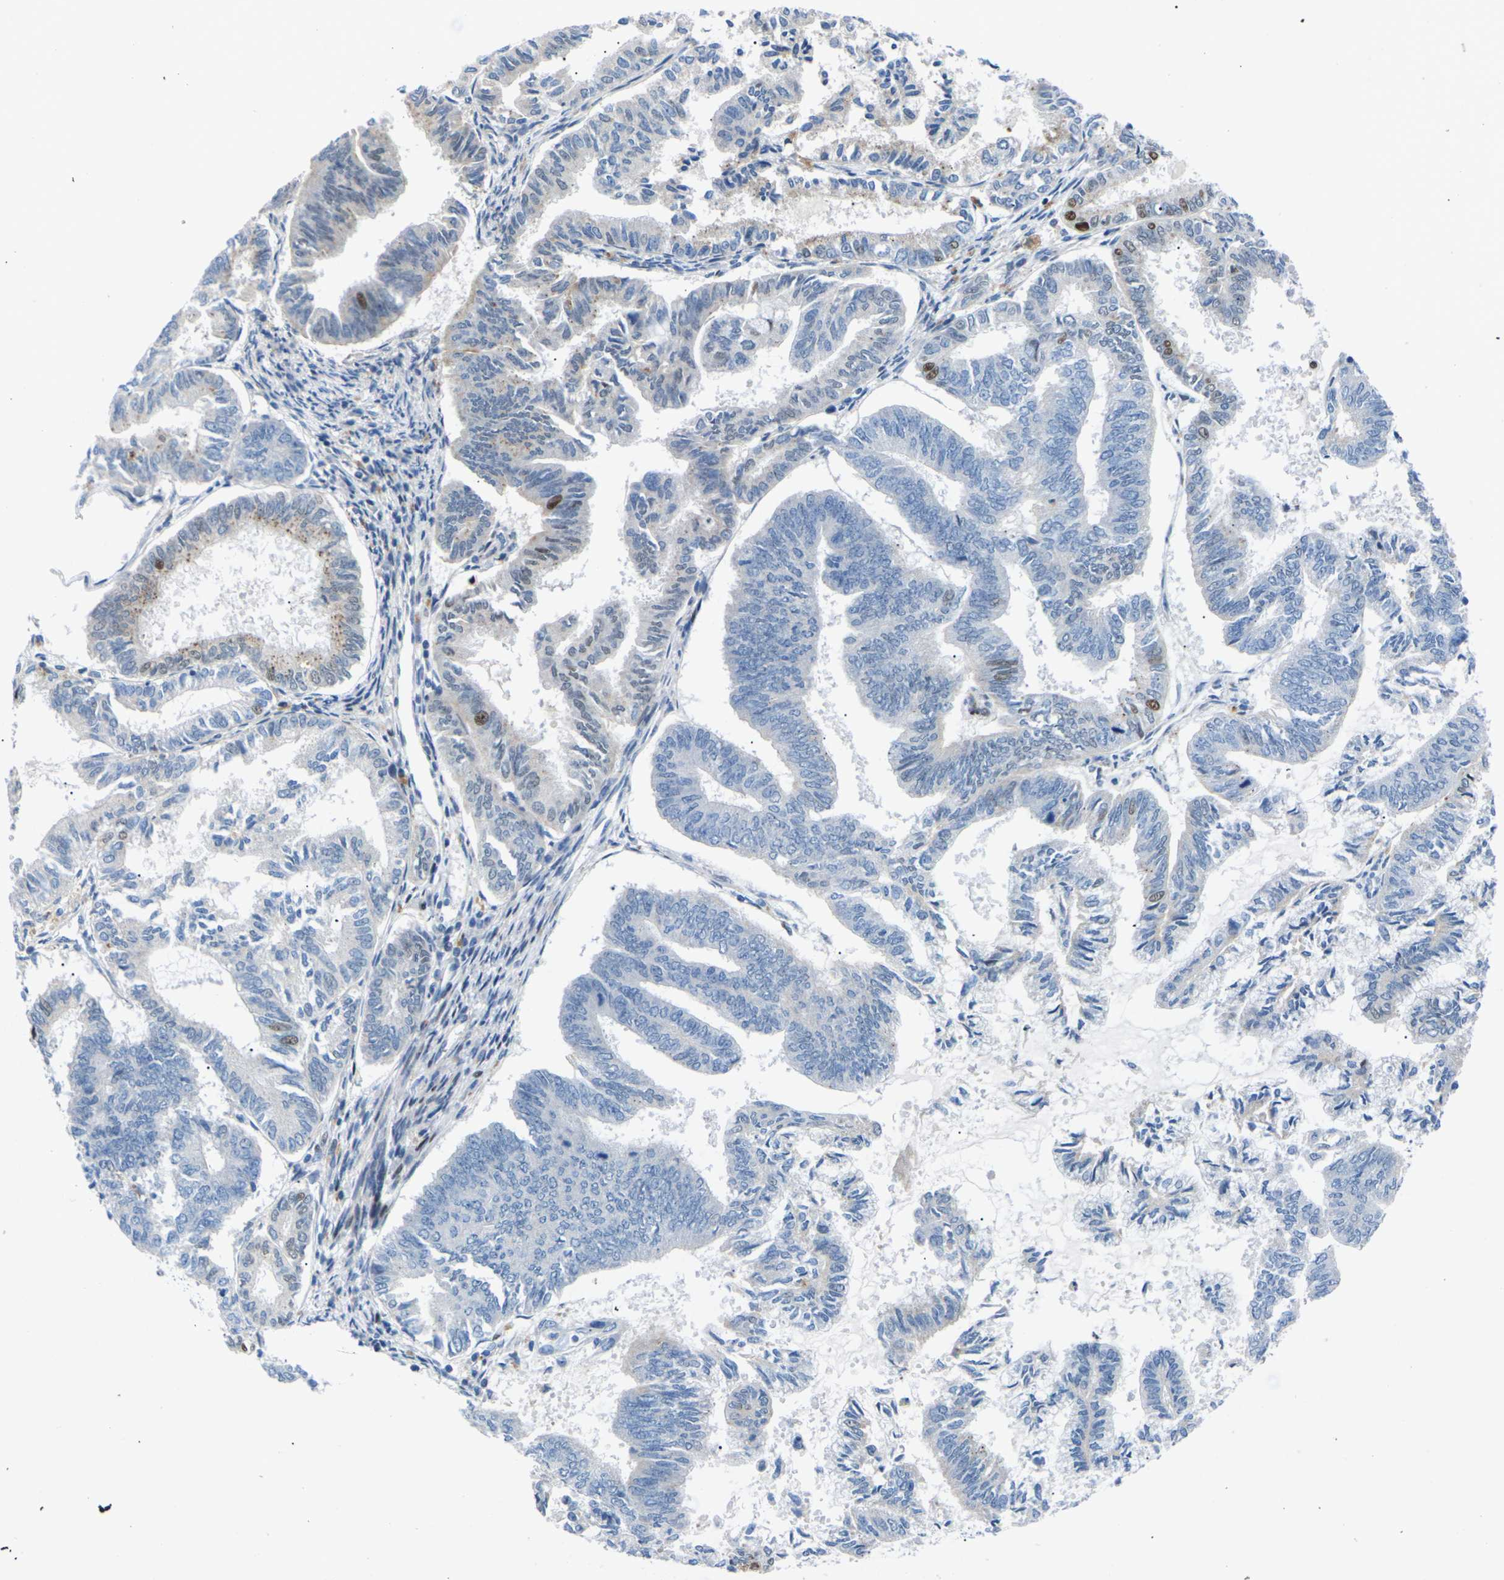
{"staining": {"intensity": "moderate", "quantity": "<25%", "location": "cytoplasmic/membranous,nuclear"}, "tissue": "endometrial cancer", "cell_type": "Tumor cells", "image_type": "cancer", "snomed": [{"axis": "morphology", "description": "Adenocarcinoma, NOS"}, {"axis": "topography", "description": "Endometrium"}], "caption": "High-magnification brightfield microscopy of endometrial adenocarcinoma stained with DAB (brown) and counterstained with hematoxylin (blue). tumor cells exhibit moderate cytoplasmic/membranous and nuclear positivity is present in approximately<25% of cells.", "gene": "RPS6KA3", "patient": {"sex": "female", "age": 86}}